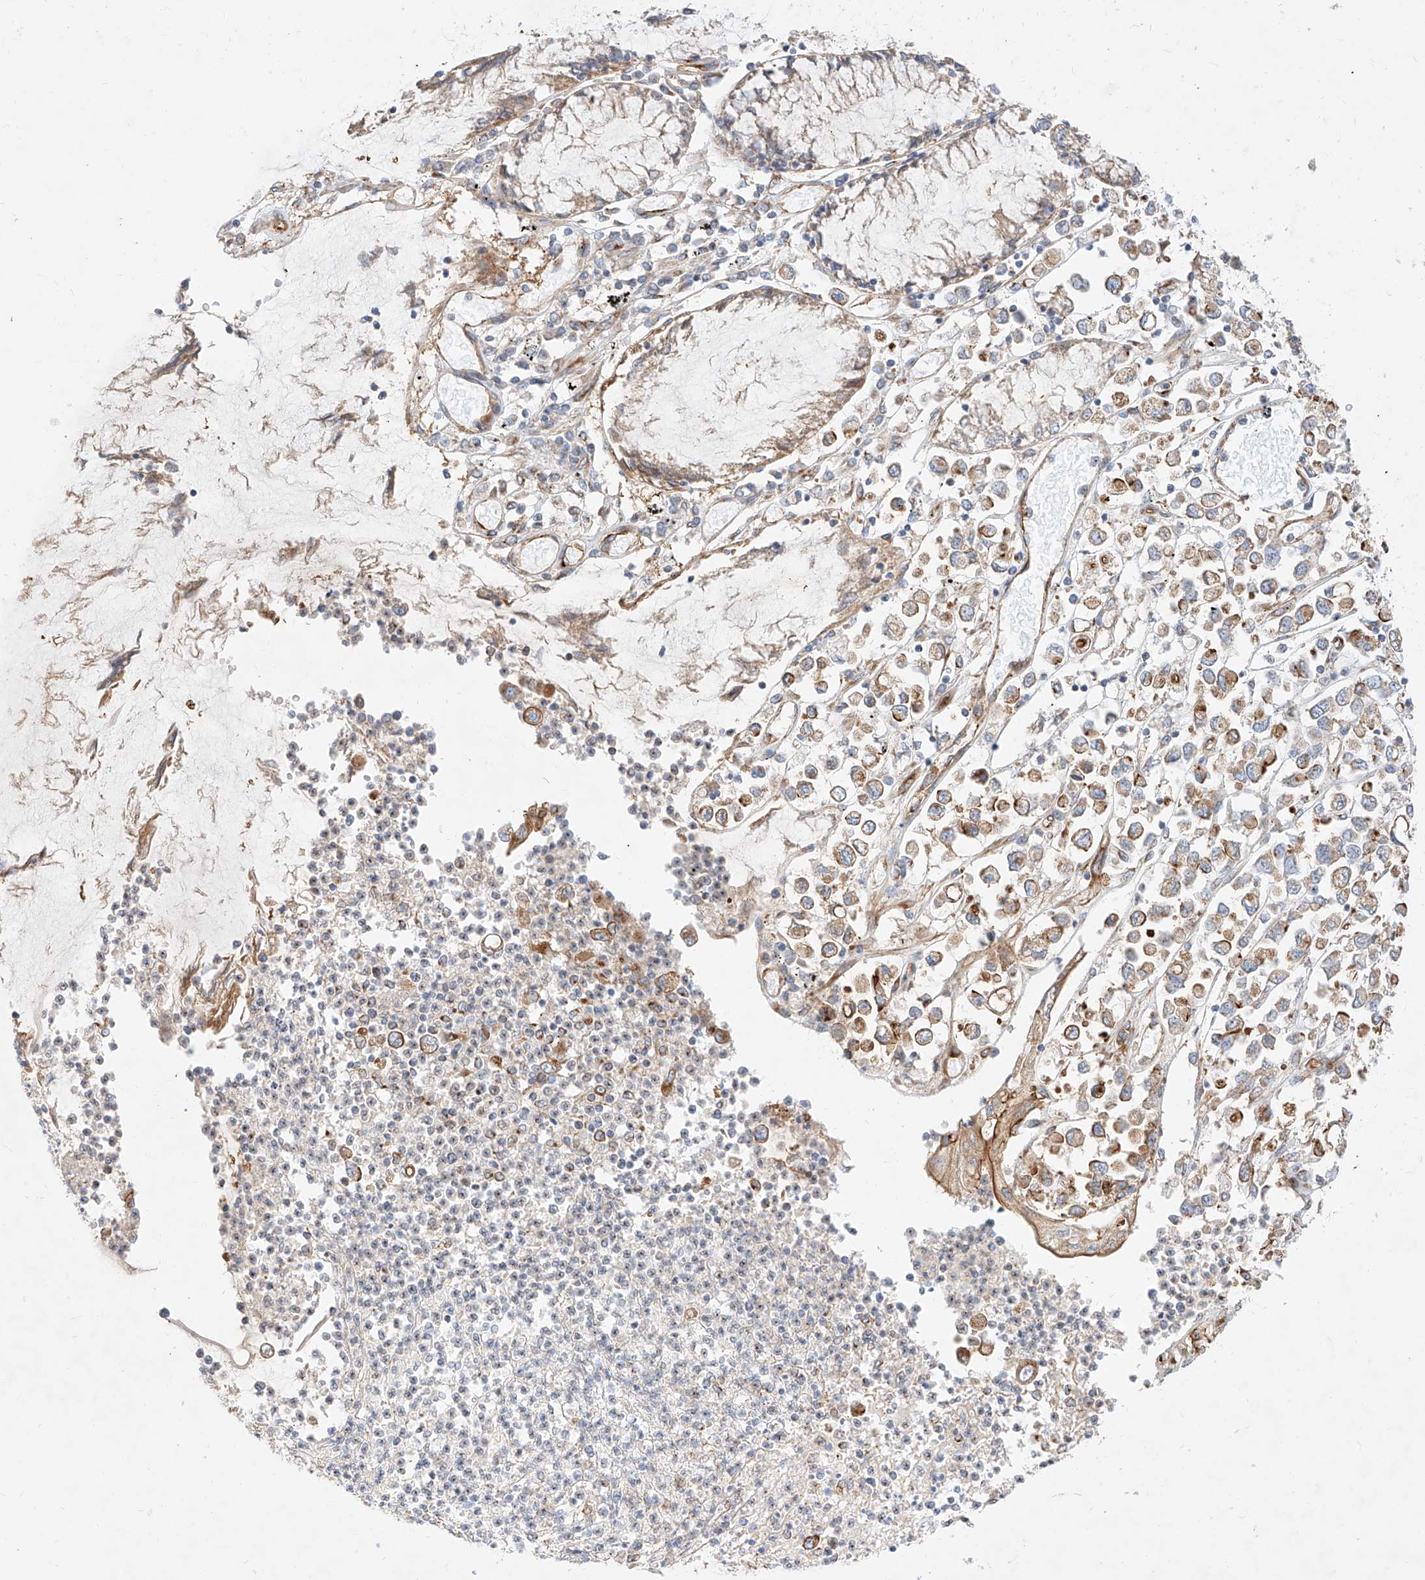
{"staining": {"intensity": "moderate", "quantity": ">75%", "location": "cytoplasmic/membranous"}, "tissue": "stomach cancer", "cell_type": "Tumor cells", "image_type": "cancer", "snomed": [{"axis": "morphology", "description": "Adenocarcinoma, NOS"}, {"axis": "topography", "description": "Stomach"}], "caption": "Immunohistochemistry (IHC) (DAB (3,3'-diaminobenzidine)) staining of human stomach cancer (adenocarcinoma) shows moderate cytoplasmic/membranous protein positivity in about >75% of tumor cells. Nuclei are stained in blue.", "gene": "CSGALNACT2", "patient": {"sex": "female", "age": 76}}